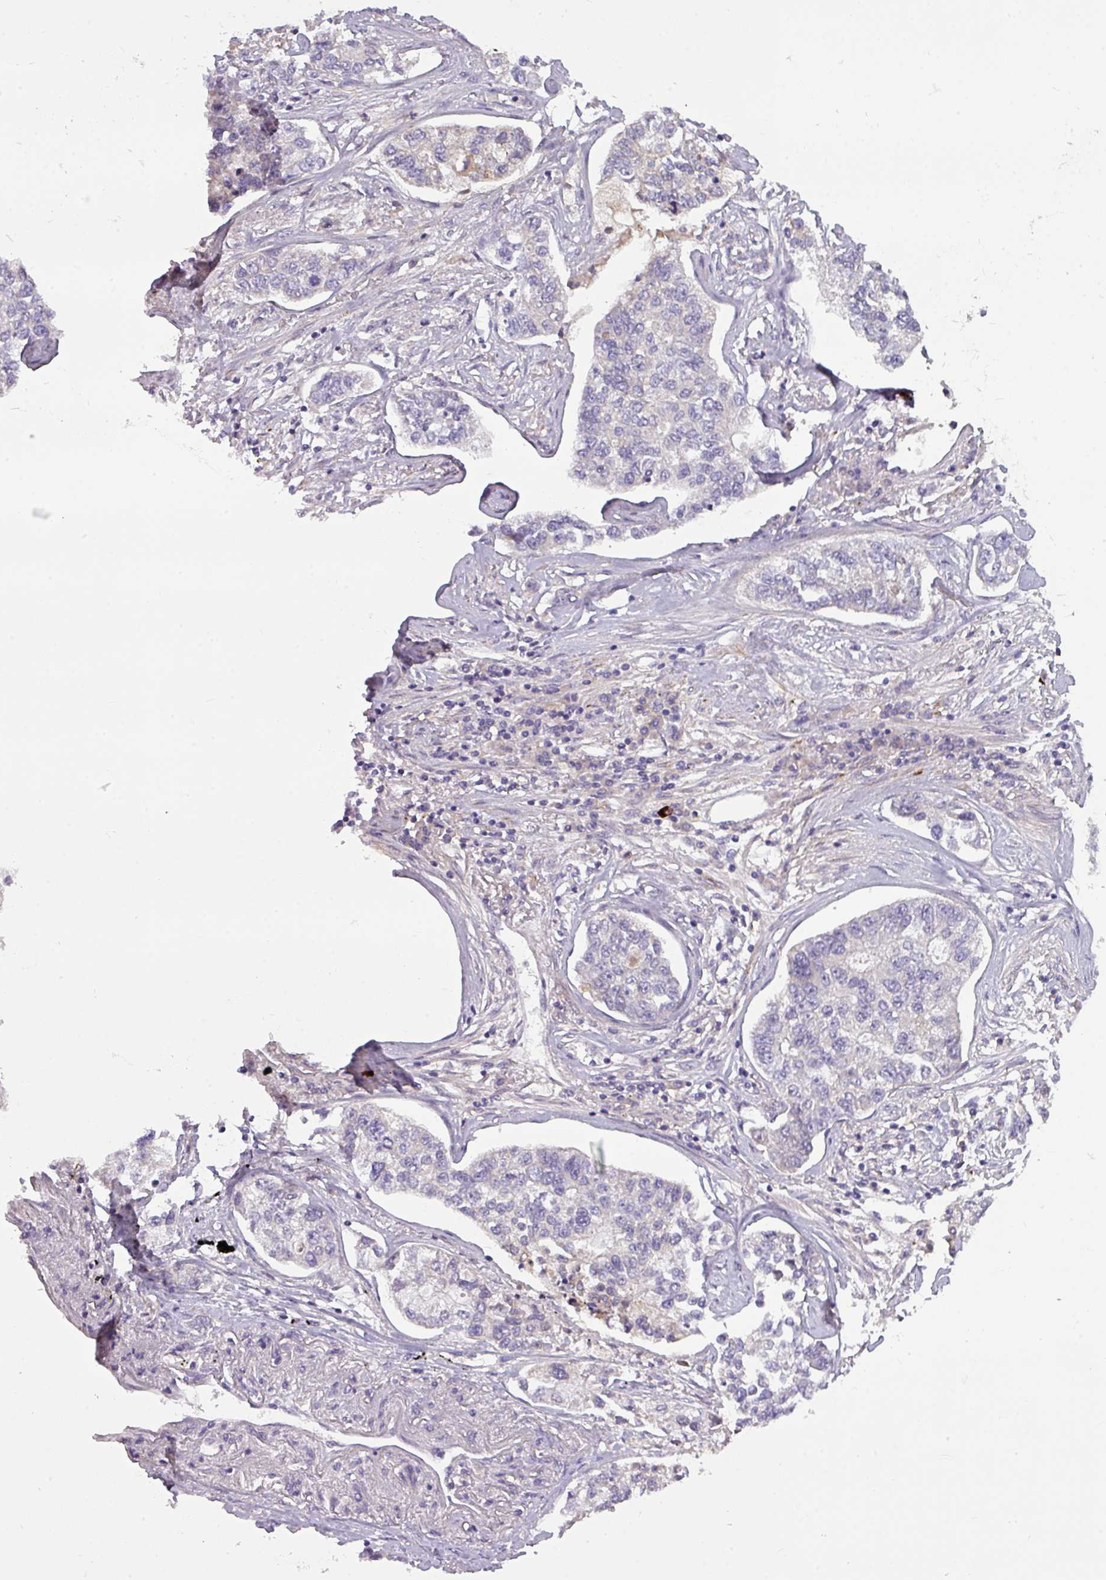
{"staining": {"intensity": "negative", "quantity": "none", "location": "none"}, "tissue": "lung cancer", "cell_type": "Tumor cells", "image_type": "cancer", "snomed": [{"axis": "morphology", "description": "Adenocarcinoma, NOS"}, {"axis": "topography", "description": "Lung"}], "caption": "This histopathology image is of lung cancer (adenocarcinoma) stained with immunohistochemistry (IHC) to label a protein in brown with the nuclei are counter-stained blue. There is no positivity in tumor cells.", "gene": "ZNF35", "patient": {"sex": "male", "age": 49}}